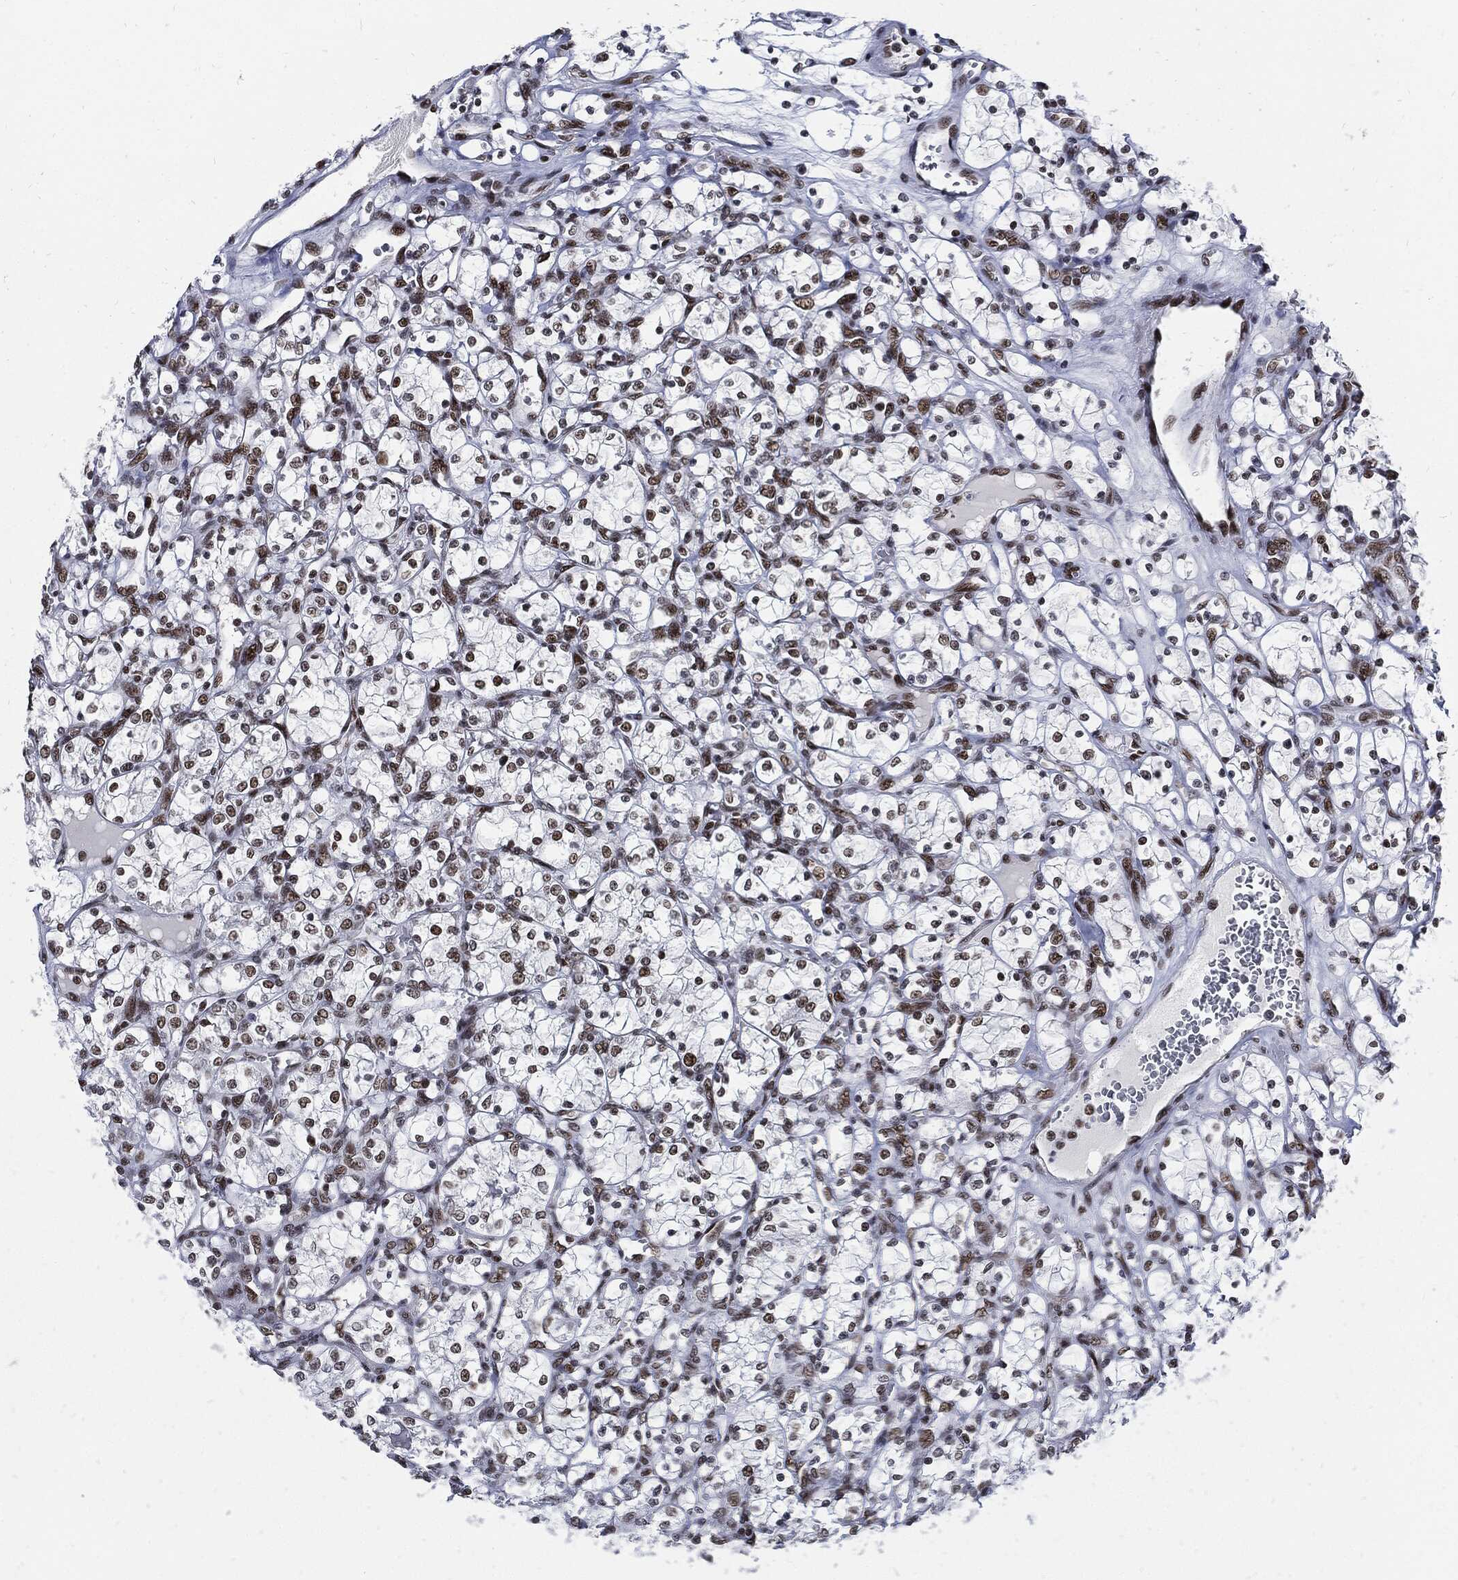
{"staining": {"intensity": "weak", "quantity": "25%-75%", "location": "nuclear"}, "tissue": "renal cancer", "cell_type": "Tumor cells", "image_type": "cancer", "snomed": [{"axis": "morphology", "description": "Adenocarcinoma, NOS"}, {"axis": "topography", "description": "Kidney"}], "caption": "This is an image of immunohistochemistry (IHC) staining of renal cancer, which shows weak expression in the nuclear of tumor cells.", "gene": "TERF2", "patient": {"sex": "female", "age": 69}}